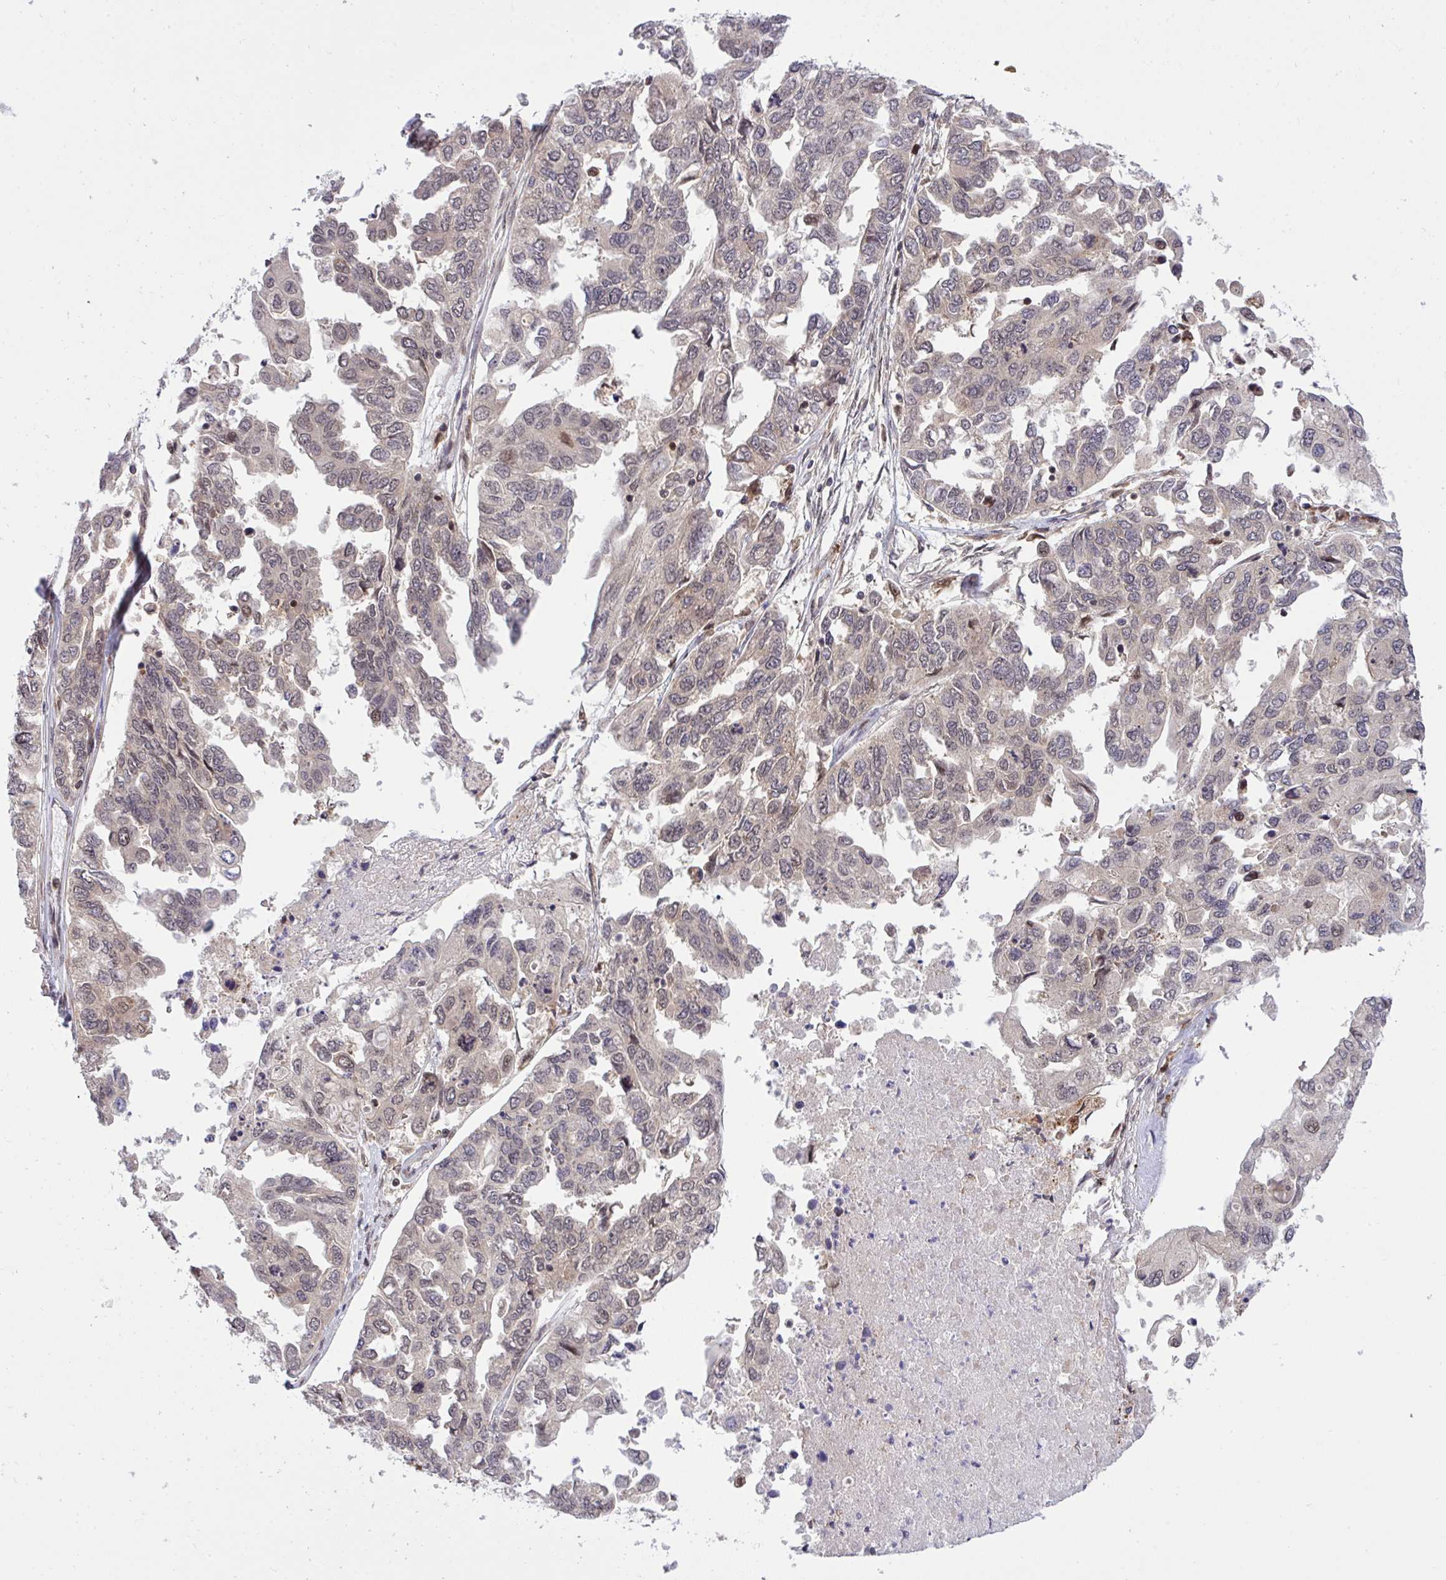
{"staining": {"intensity": "negative", "quantity": "none", "location": "none"}, "tissue": "ovarian cancer", "cell_type": "Tumor cells", "image_type": "cancer", "snomed": [{"axis": "morphology", "description": "Cystadenocarcinoma, serous, NOS"}, {"axis": "topography", "description": "Ovary"}], "caption": "This photomicrograph is of ovarian cancer (serous cystadenocarcinoma) stained with immunohistochemistry (IHC) to label a protein in brown with the nuclei are counter-stained blue. There is no positivity in tumor cells. (Brightfield microscopy of DAB immunohistochemistry (IHC) at high magnification).", "gene": "ERI1", "patient": {"sex": "female", "age": 53}}